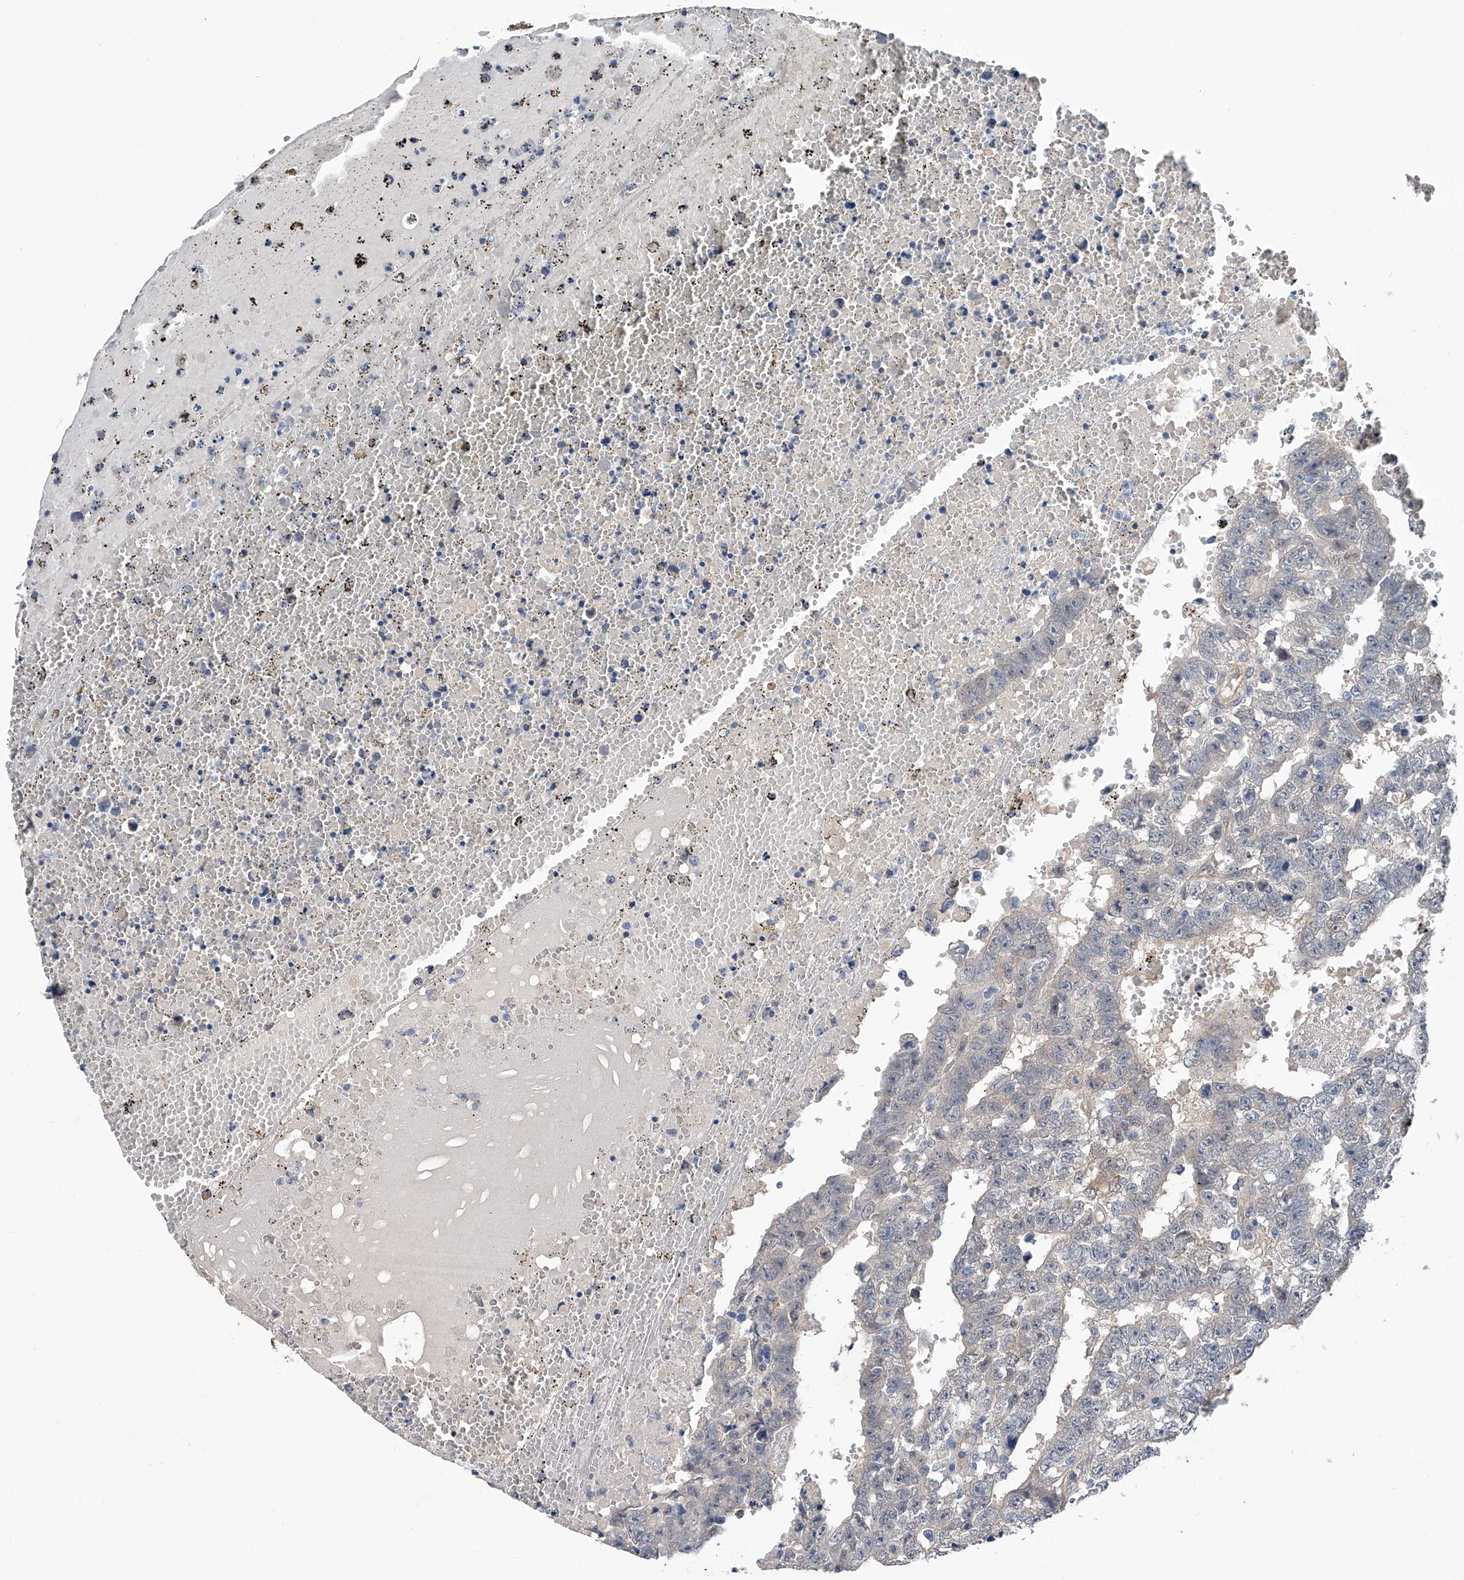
{"staining": {"intensity": "negative", "quantity": "none", "location": "none"}, "tissue": "testis cancer", "cell_type": "Tumor cells", "image_type": "cancer", "snomed": [{"axis": "morphology", "description": "Carcinoma, Embryonal, NOS"}, {"axis": "topography", "description": "Testis"}], "caption": "IHC histopathology image of neoplastic tissue: human testis embryonal carcinoma stained with DAB demonstrates no significant protein staining in tumor cells.", "gene": "PGM3", "patient": {"sex": "male", "age": 25}}